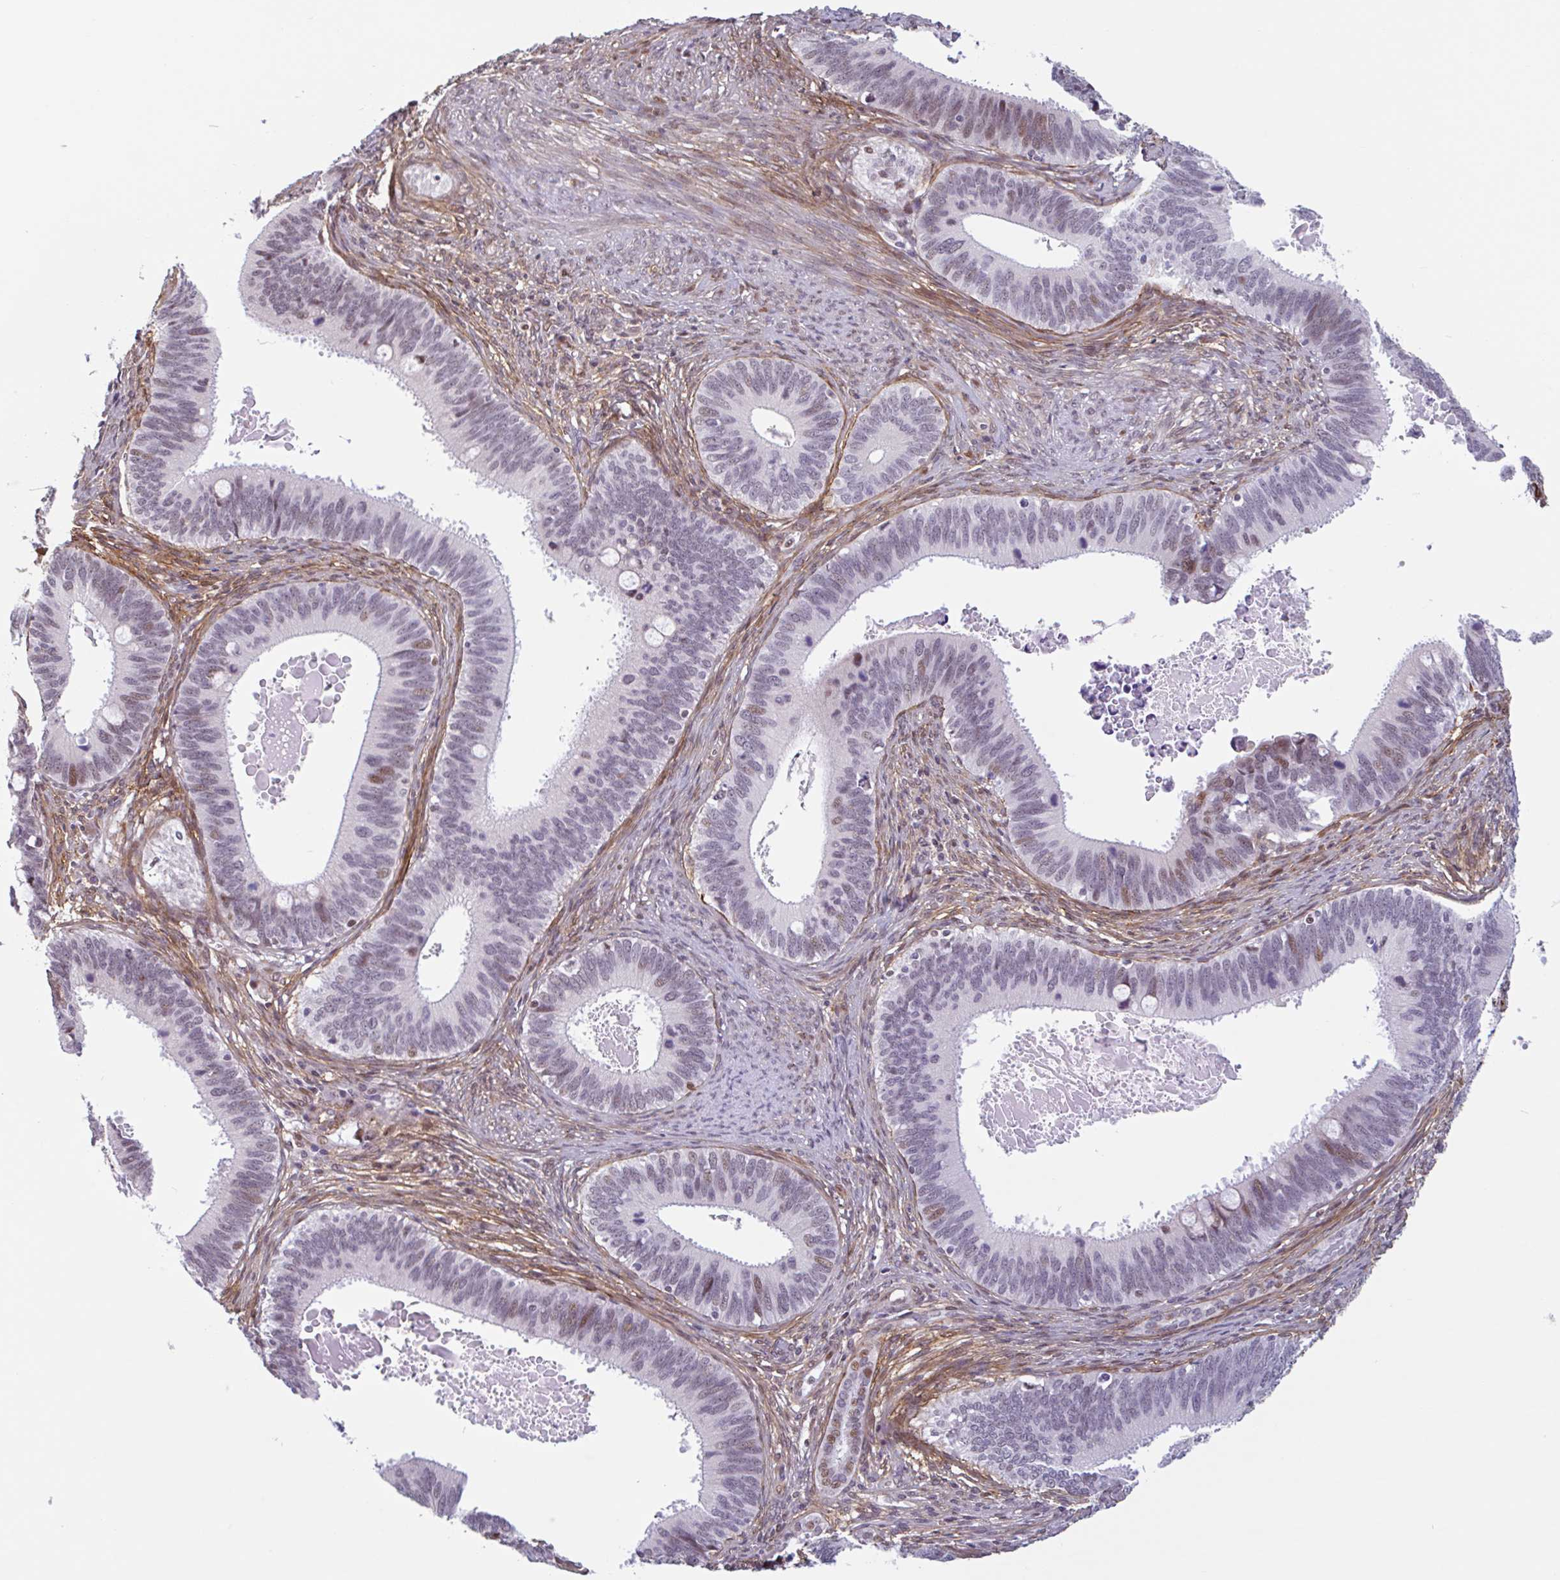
{"staining": {"intensity": "moderate", "quantity": "<25%", "location": "nuclear"}, "tissue": "cervical cancer", "cell_type": "Tumor cells", "image_type": "cancer", "snomed": [{"axis": "morphology", "description": "Adenocarcinoma, NOS"}, {"axis": "topography", "description": "Cervix"}], "caption": "Tumor cells show low levels of moderate nuclear expression in about <25% of cells in cervical adenocarcinoma.", "gene": "TMEM119", "patient": {"sex": "female", "age": 42}}